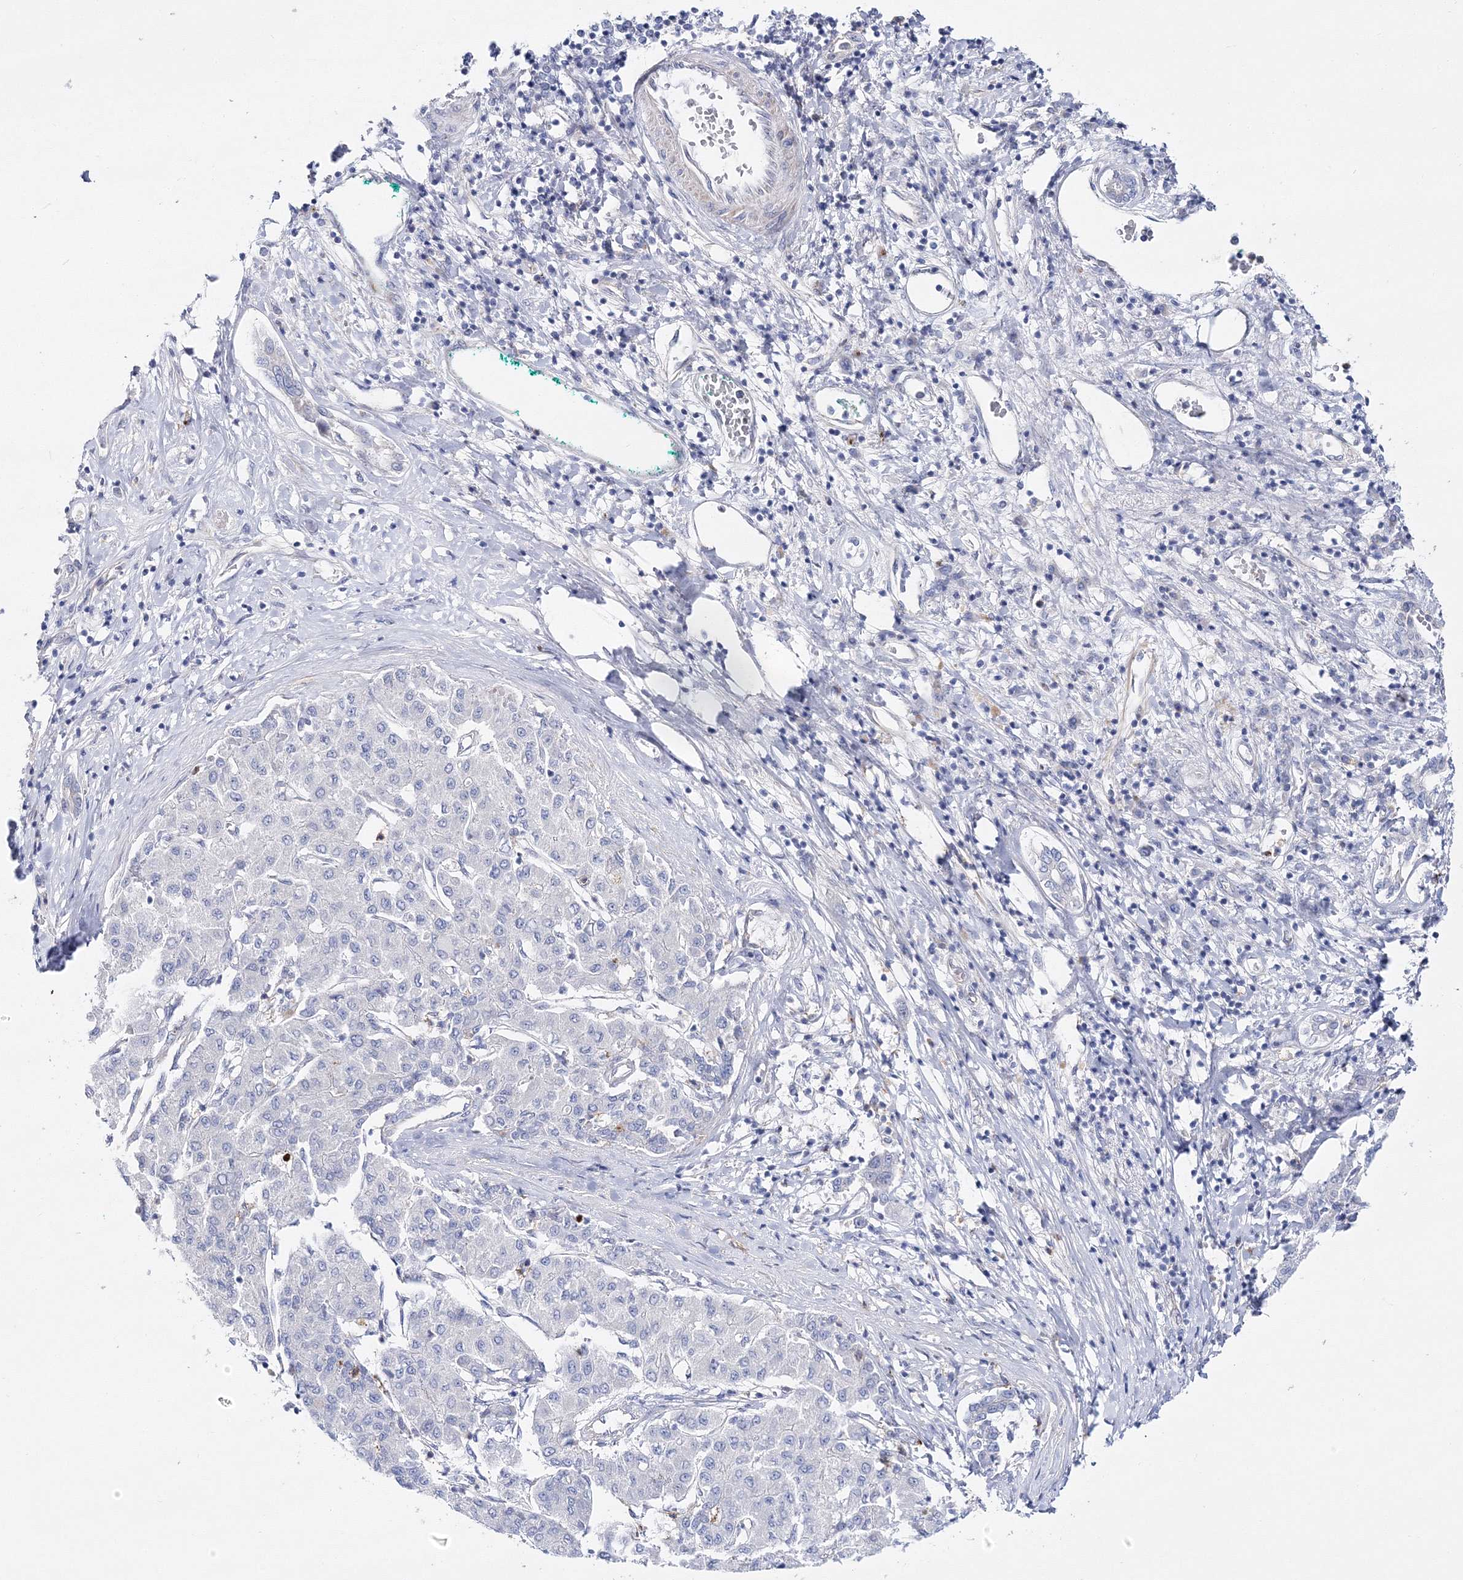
{"staining": {"intensity": "negative", "quantity": "none", "location": "none"}, "tissue": "liver cancer", "cell_type": "Tumor cells", "image_type": "cancer", "snomed": [{"axis": "morphology", "description": "Carcinoma, Hepatocellular, NOS"}, {"axis": "topography", "description": "Liver"}], "caption": "A high-resolution photomicrograph shows immunohistochemistry staining of liver cancer, which exhibits no significant expression in tumor cells. (DAB immunohistochemistry, high magnification).", "gene": "ARHGAP32", "patient": {"sex": "male", "age": 65}}